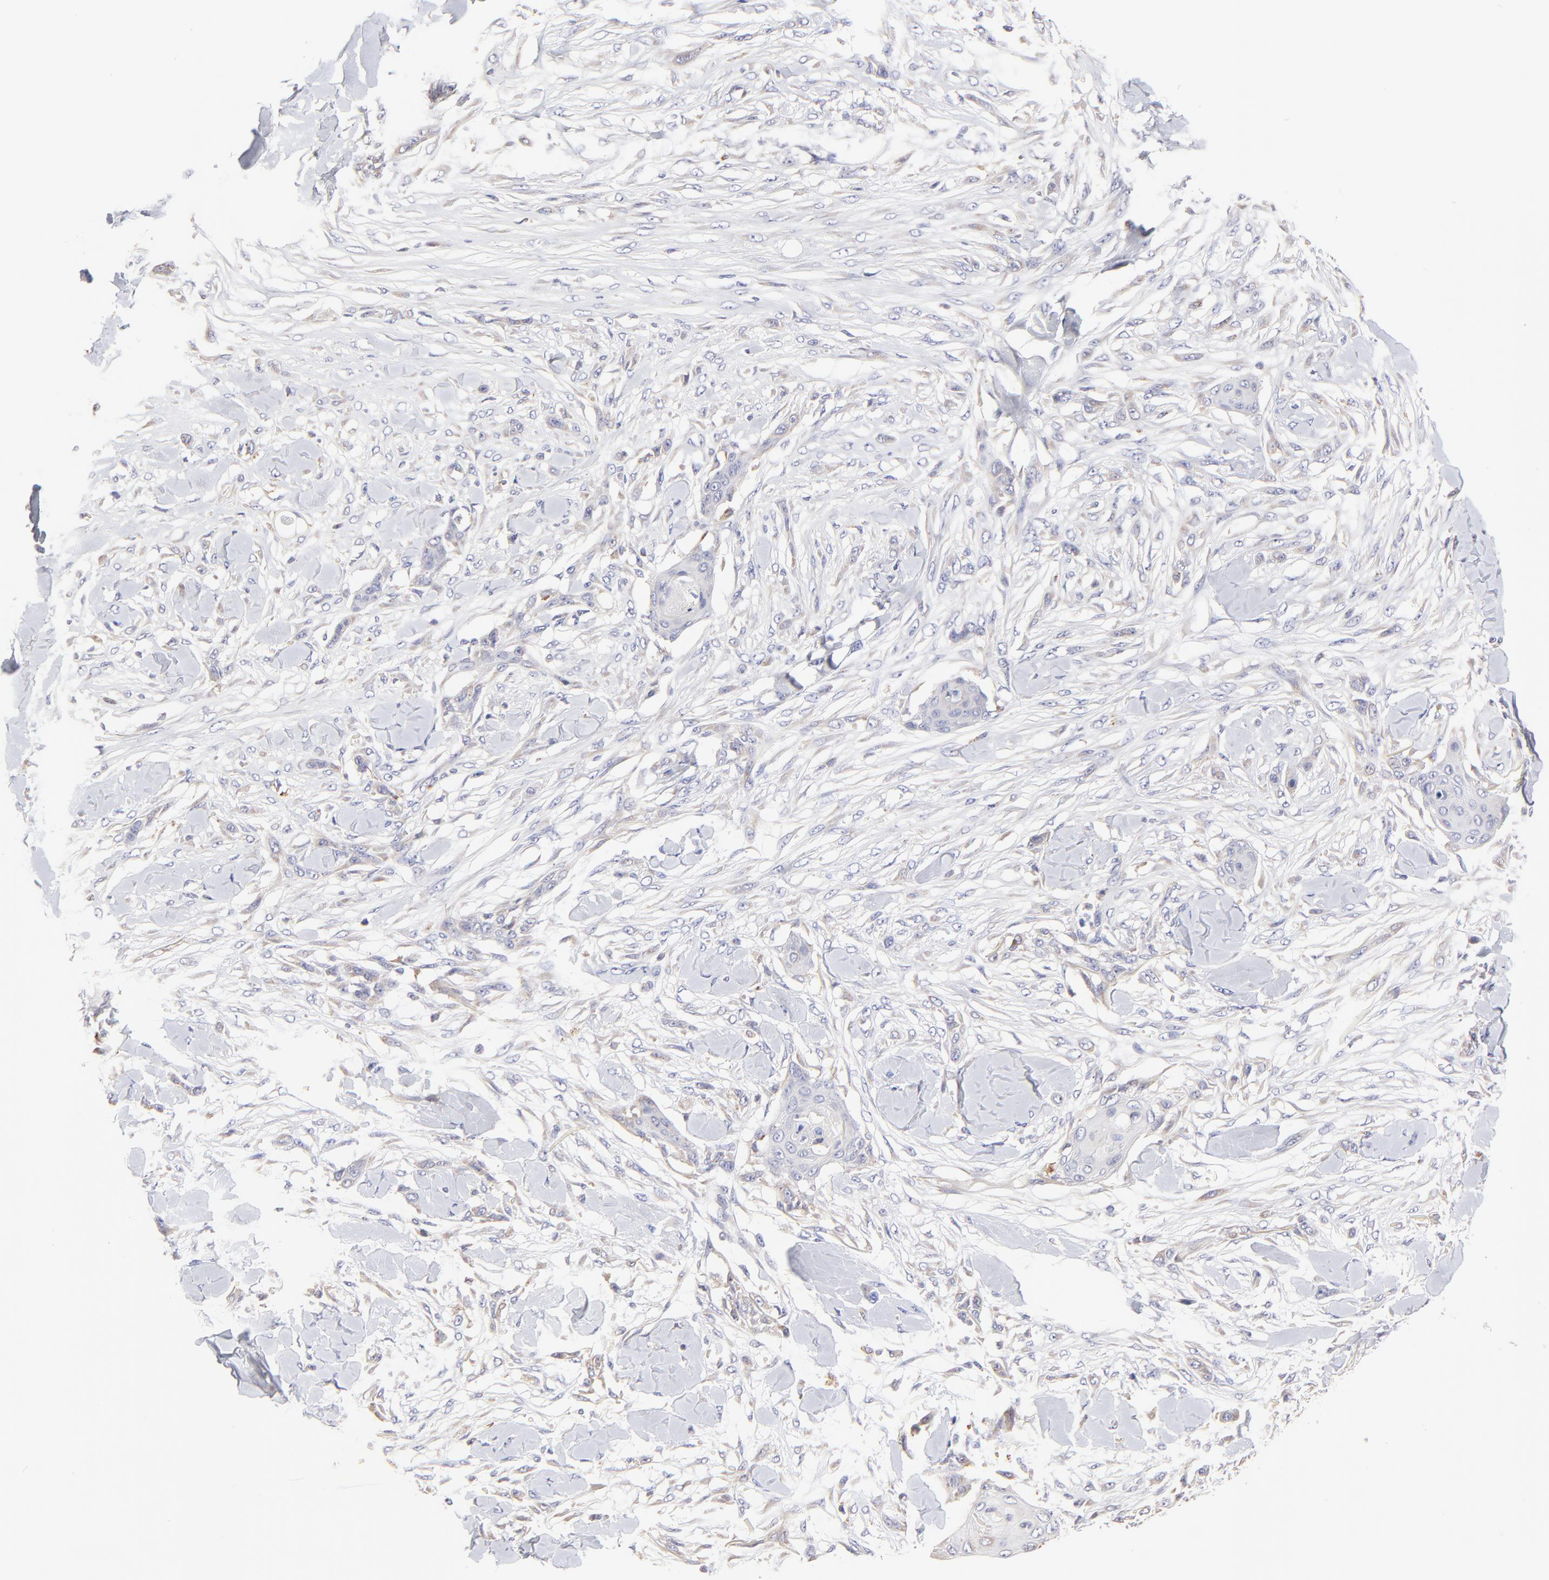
{"staining": {"intensity": "weak", "quantity": "<25%", "location": "cytoplasmic/membranous"}, "tissue": "skin cancer", "cell_type": "Tumor cells", "image_type": "cancer", "snomed": [{"axis": "morphology", "description": "Squamous cell carcinoma, NOS"}, {"axis": "topography", "description": "Skin"}], "caption": "The histopathology image displays no staining of tumor cells in squamous cell carcinoma (skin).", "gene": "GCSAM", "patient": {"sex": "female", "age": 59}}